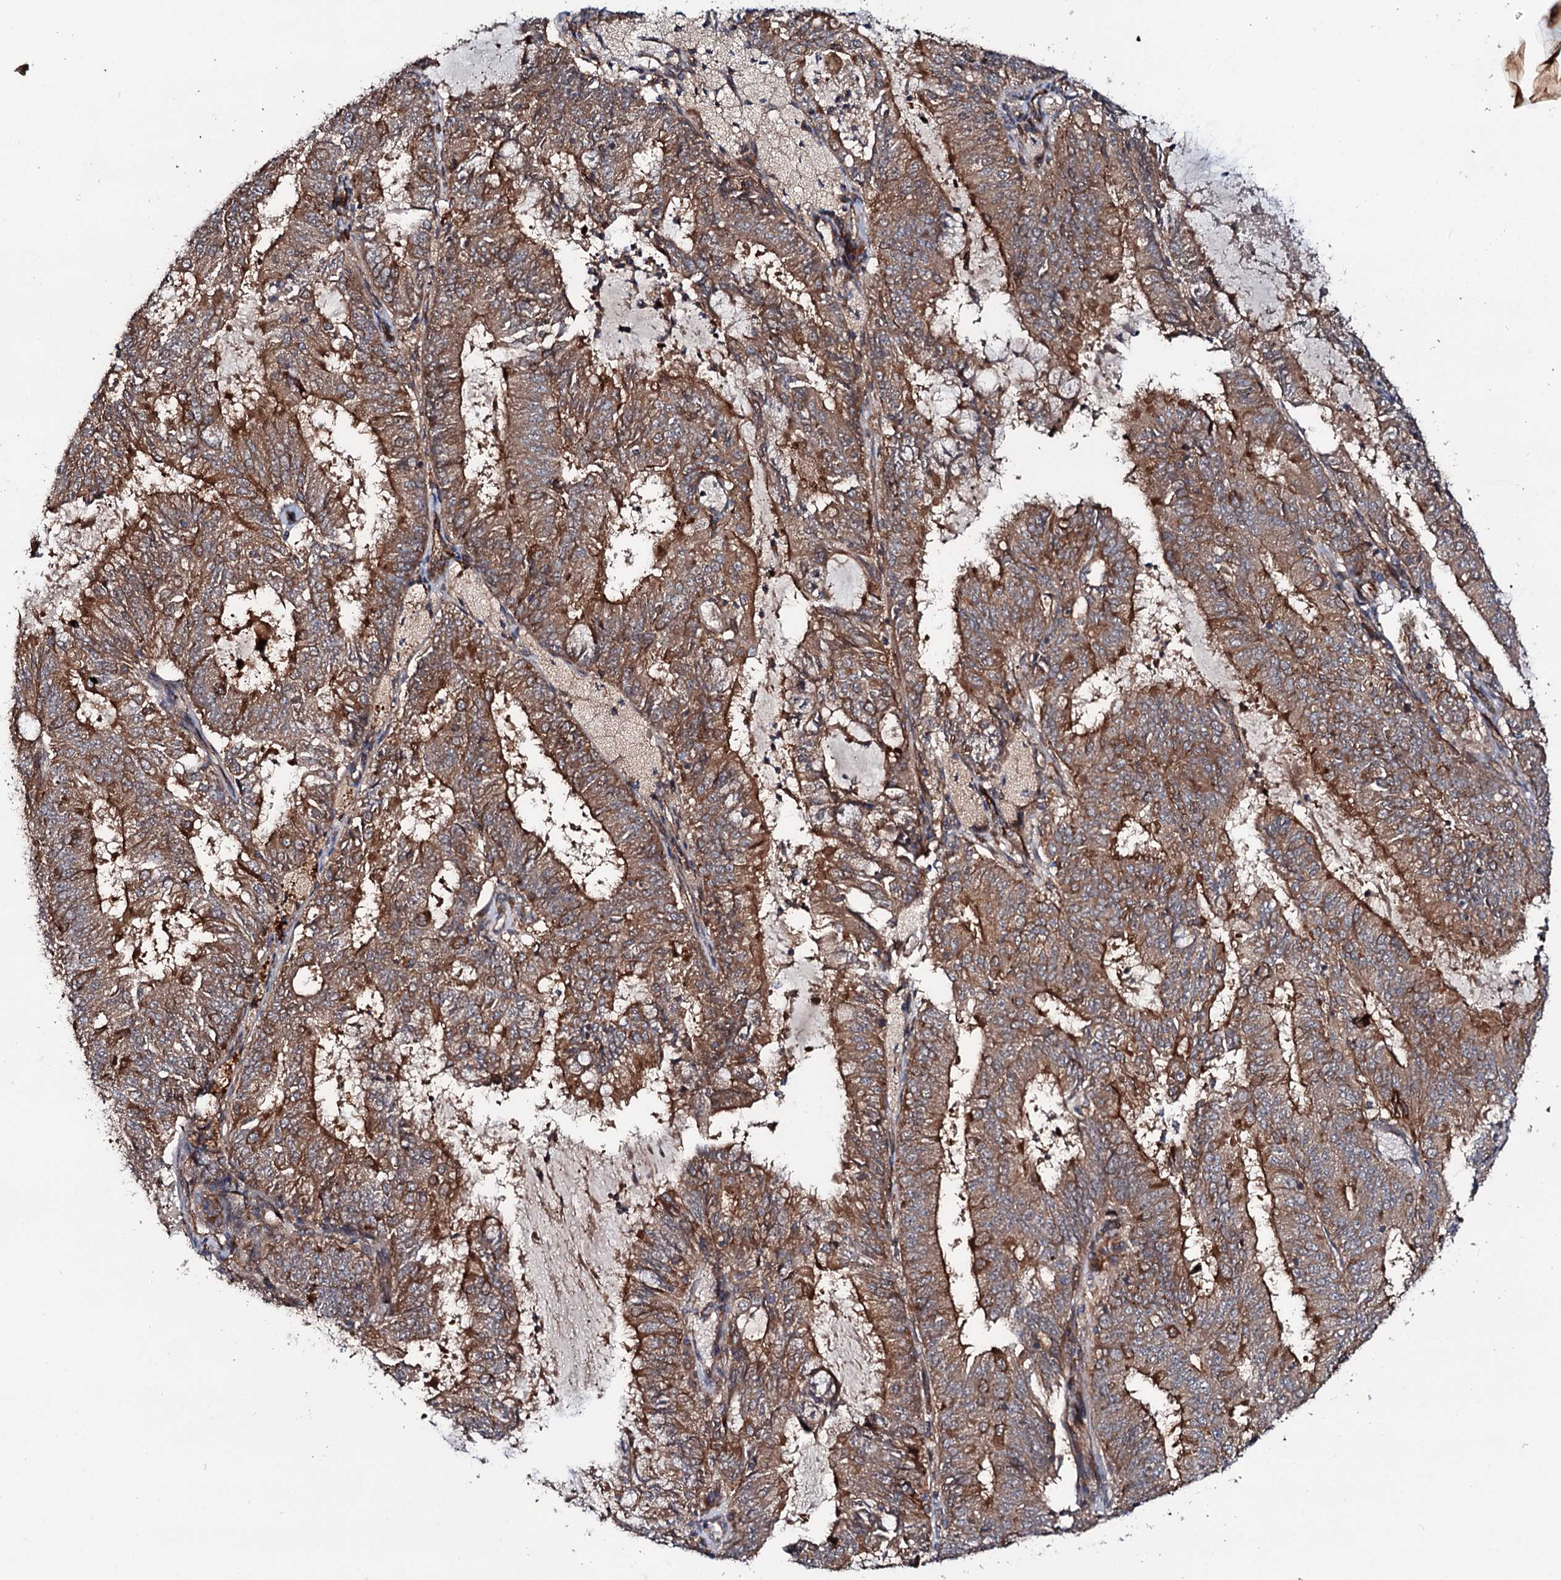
{"staining": {"intensity": "strong", "quantity": ">75%", "location": "cytoplasmic/membranous"}, "tissue": "endometrial cancer", "cell_type": "Tumor cells", "image_type": "cancer", "snomed": [{"axis": "morphology", "description": "Adenocarcinoma, NOS"}, {"axis": "topography", "description": "Endometrium"}], "caption": "Immunohistochemistry image of endometrial cancer stained for a protein (brown), which shows high levels of strong cytoplasmic/membranous positivity in approximately >75% of tumor cells.", "gene": "ADGRG4", "patient": {"sex": "female", "age": 57}}